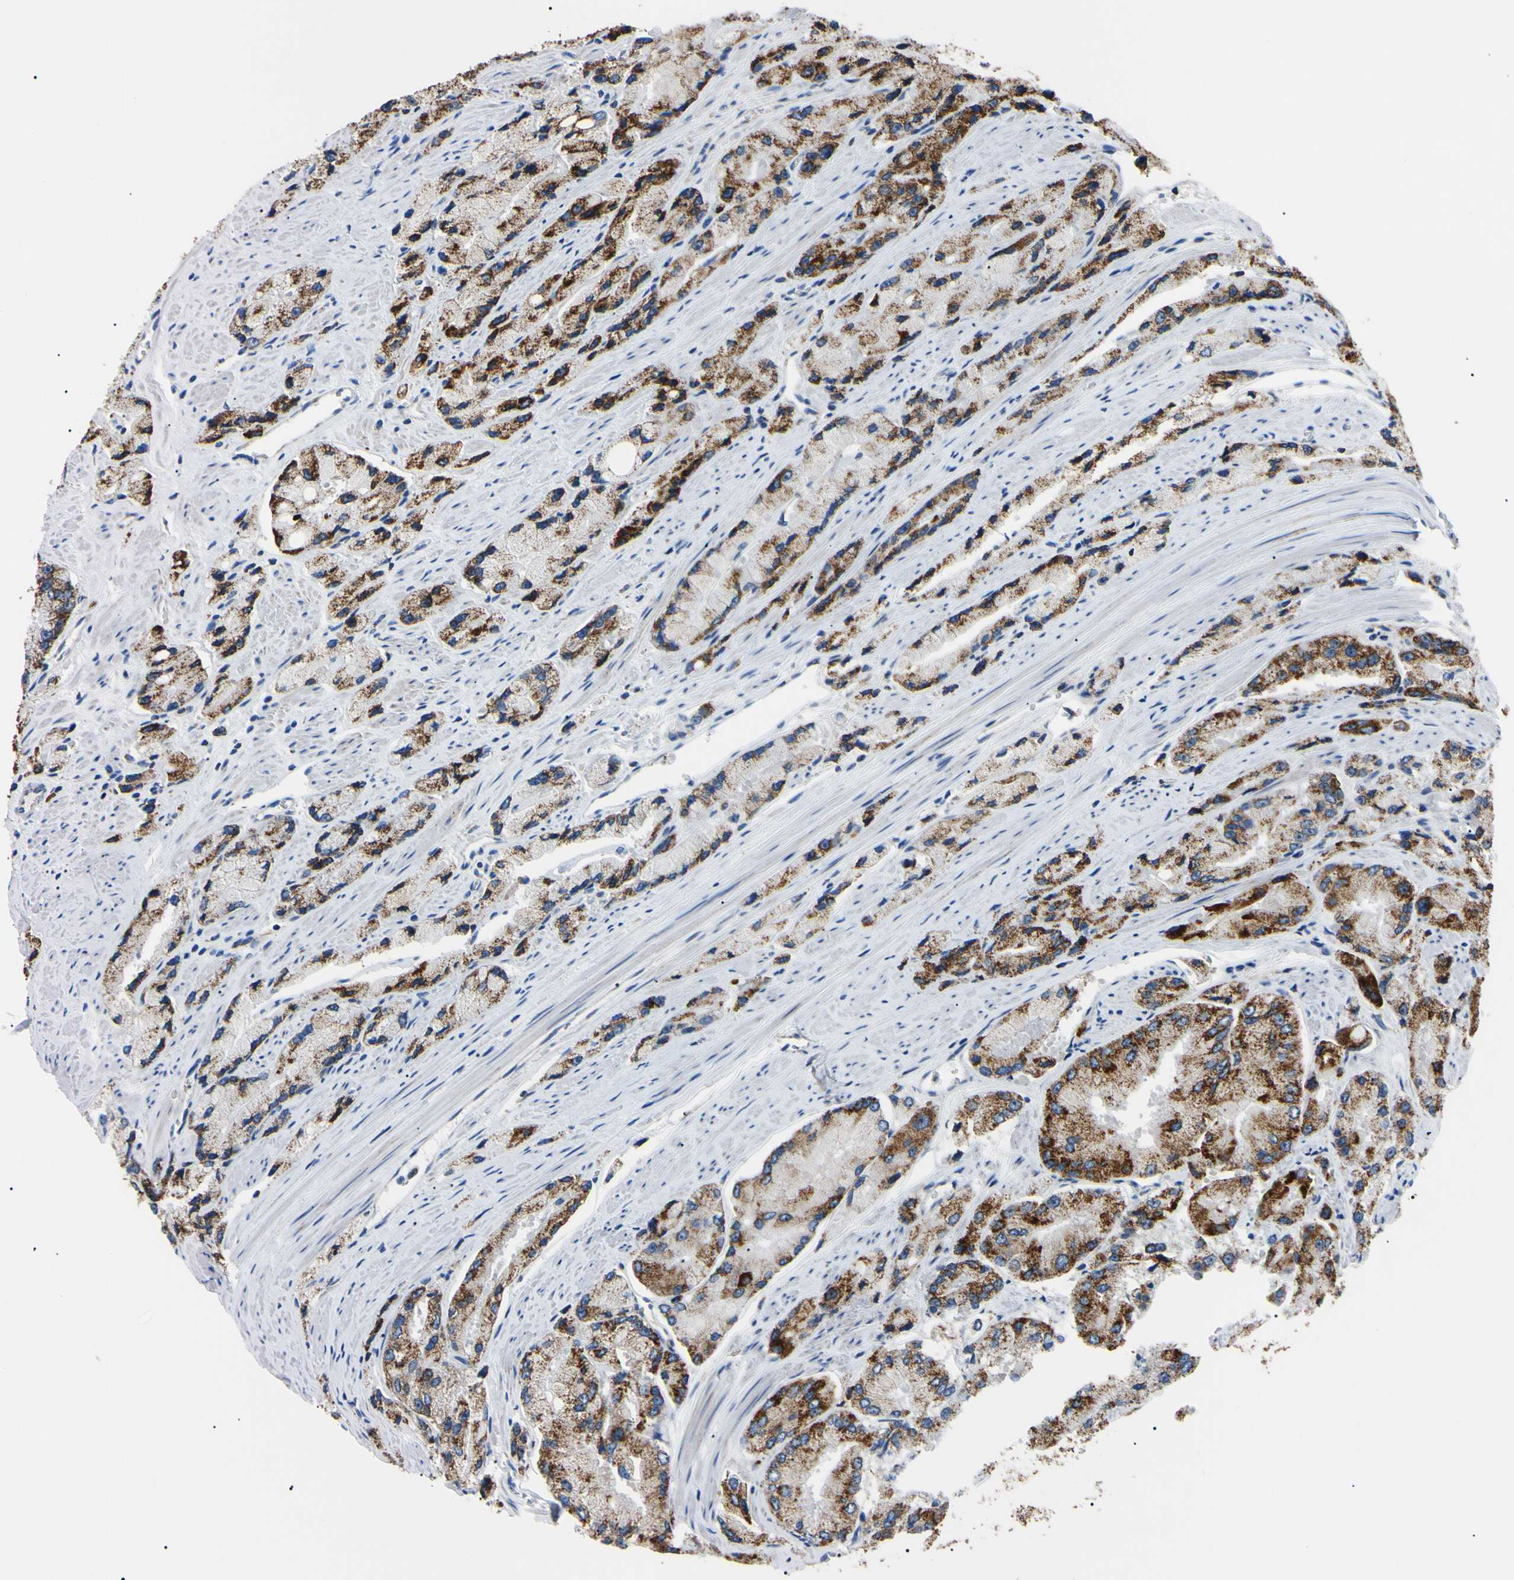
{"staining": {"intensity": "strong", "quantity": "25%-75%", "location": "cytoplasmic/membranous"}, "tissue": "prostate cancer", "cell_type": "Tumor cells", "image_type": "cancer", "snomed": [{"axis": "morphology", "description": "Adenocarcinoma, High grade"}, {"axis": "topography", "description": "Prostate"}], "caption": "Tumor cells reveal high levels of strong cytoplasmic/membranous expression in approximately 25%-75% of cells in prostate cancer (high-grade adenocarcinoma).", "gene": "CLPP", "patient": {"sex": "male", "age": 58}}